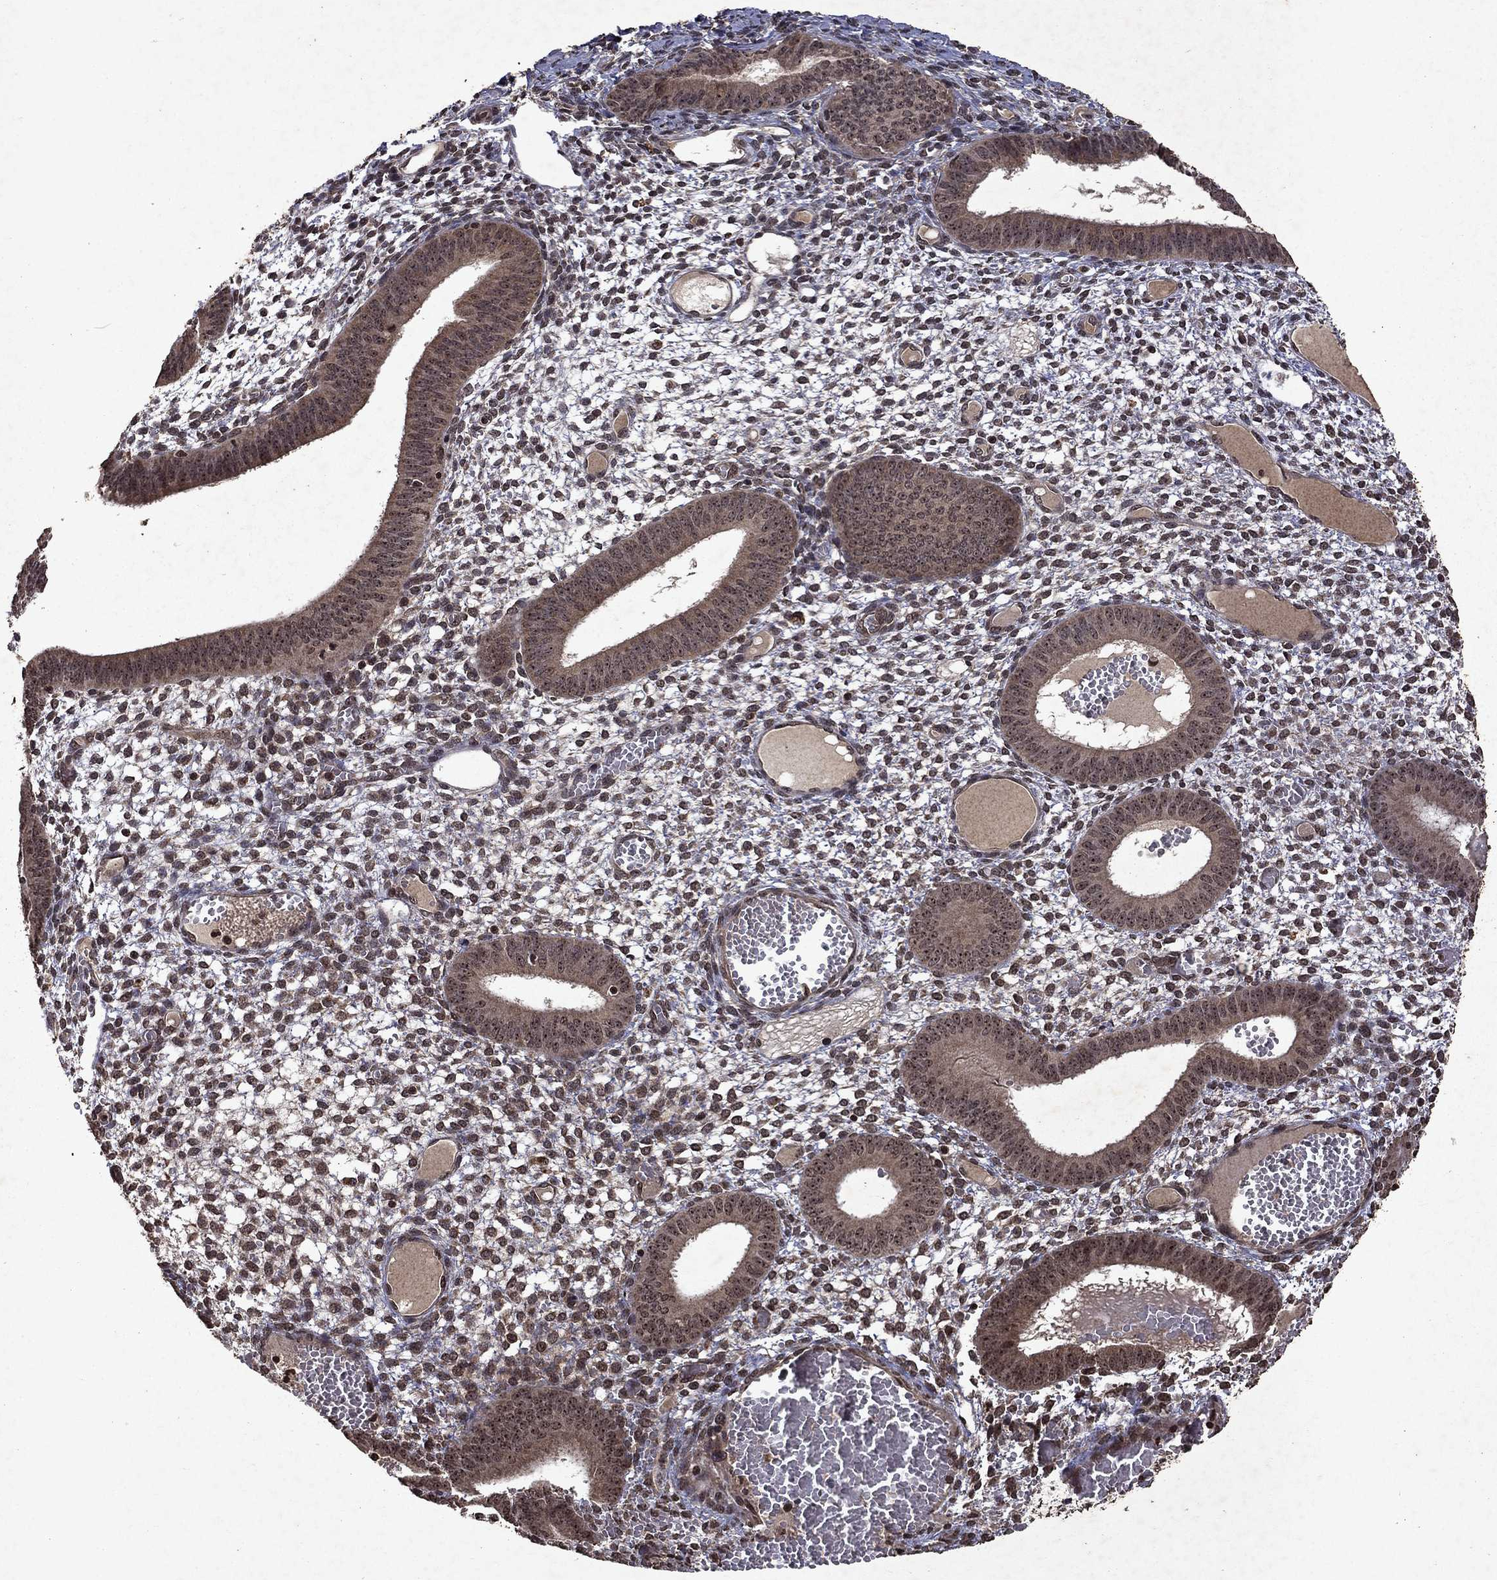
{"staining": {"intensity": "moderate", "quantity": "25%-75%", "location": "nuclear"}, "tissue": "endometrium", "cell_type": "Cells in endometrial stroma", "image_type": "normal", "snomed": [{"axis": "morphology", "description": "Normal tissue, NOS"}, {"axis": "topography", "description": "Endometrium"}], "caption": "Benign endometrium was stained to show a protein in brown. There is medium levels of moderate nuclear staining in about 25%-75% of cells in endometrial stroma. The protein is shown in brown color, while the nuclei are stained blue.", "gene": "PIN4", "patient": {"sex": "female", "age": 42}}